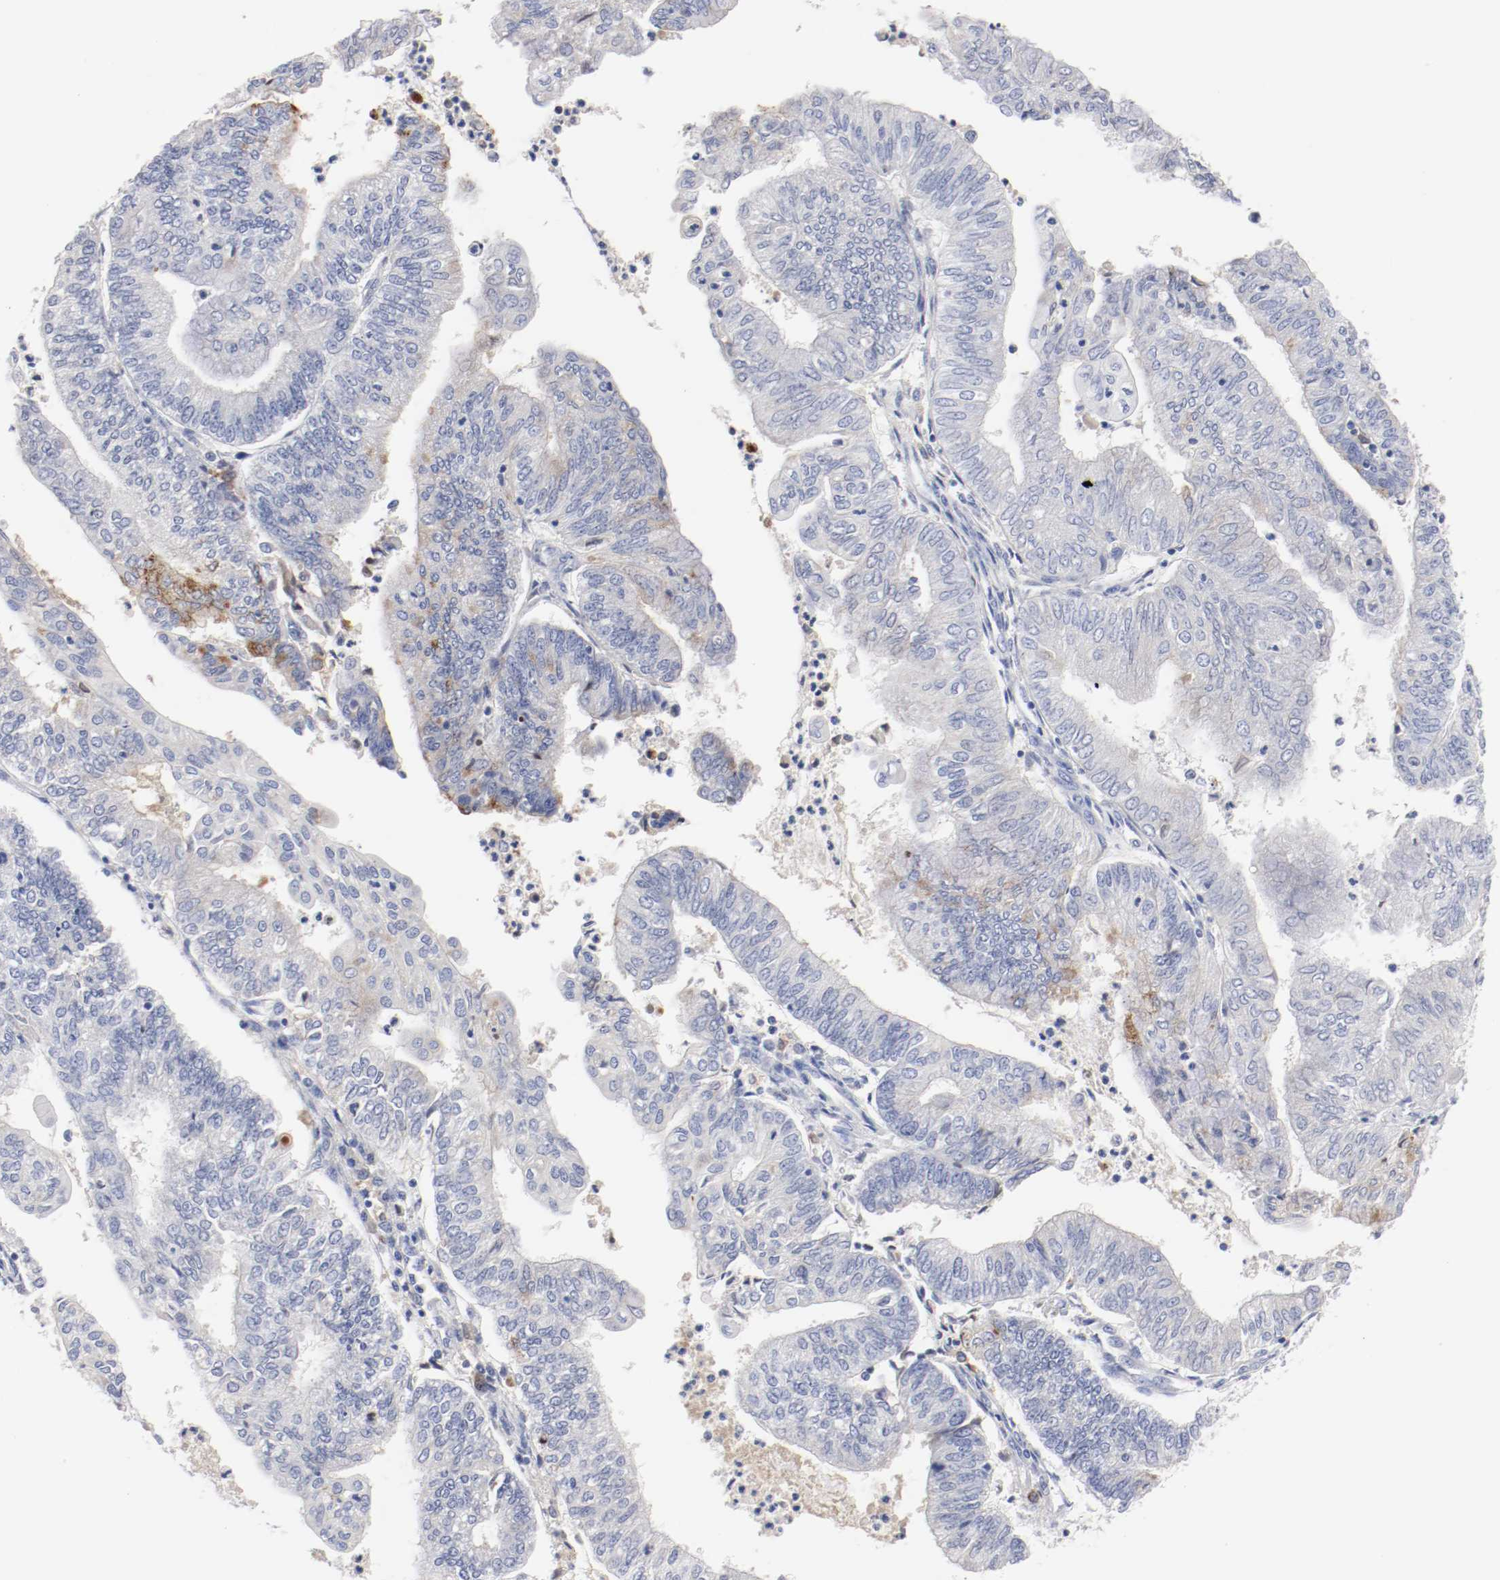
{"staining": {"intensity": "weak", "quantity": "25%-75%", "location": "cytoplasmic/membranous"}, "tissue": "endometrial cancer", "cell_type": "Tumor cells", "image_type": "cancer", "snomed": [{"axis": "morphology", "description": "Adenocarcinoma, NOS"}, {"axis": "topography", "description": "Endometrium"}], "caption": "Approximately 25%-75% of tumor cells in human endometrial cancer show weak cytoplasmic/membranous protein expression as visualized by brown immunohistochemical staining.", "gene": "FGFBP1", "patient": {"sex": "female", "age": 59}}